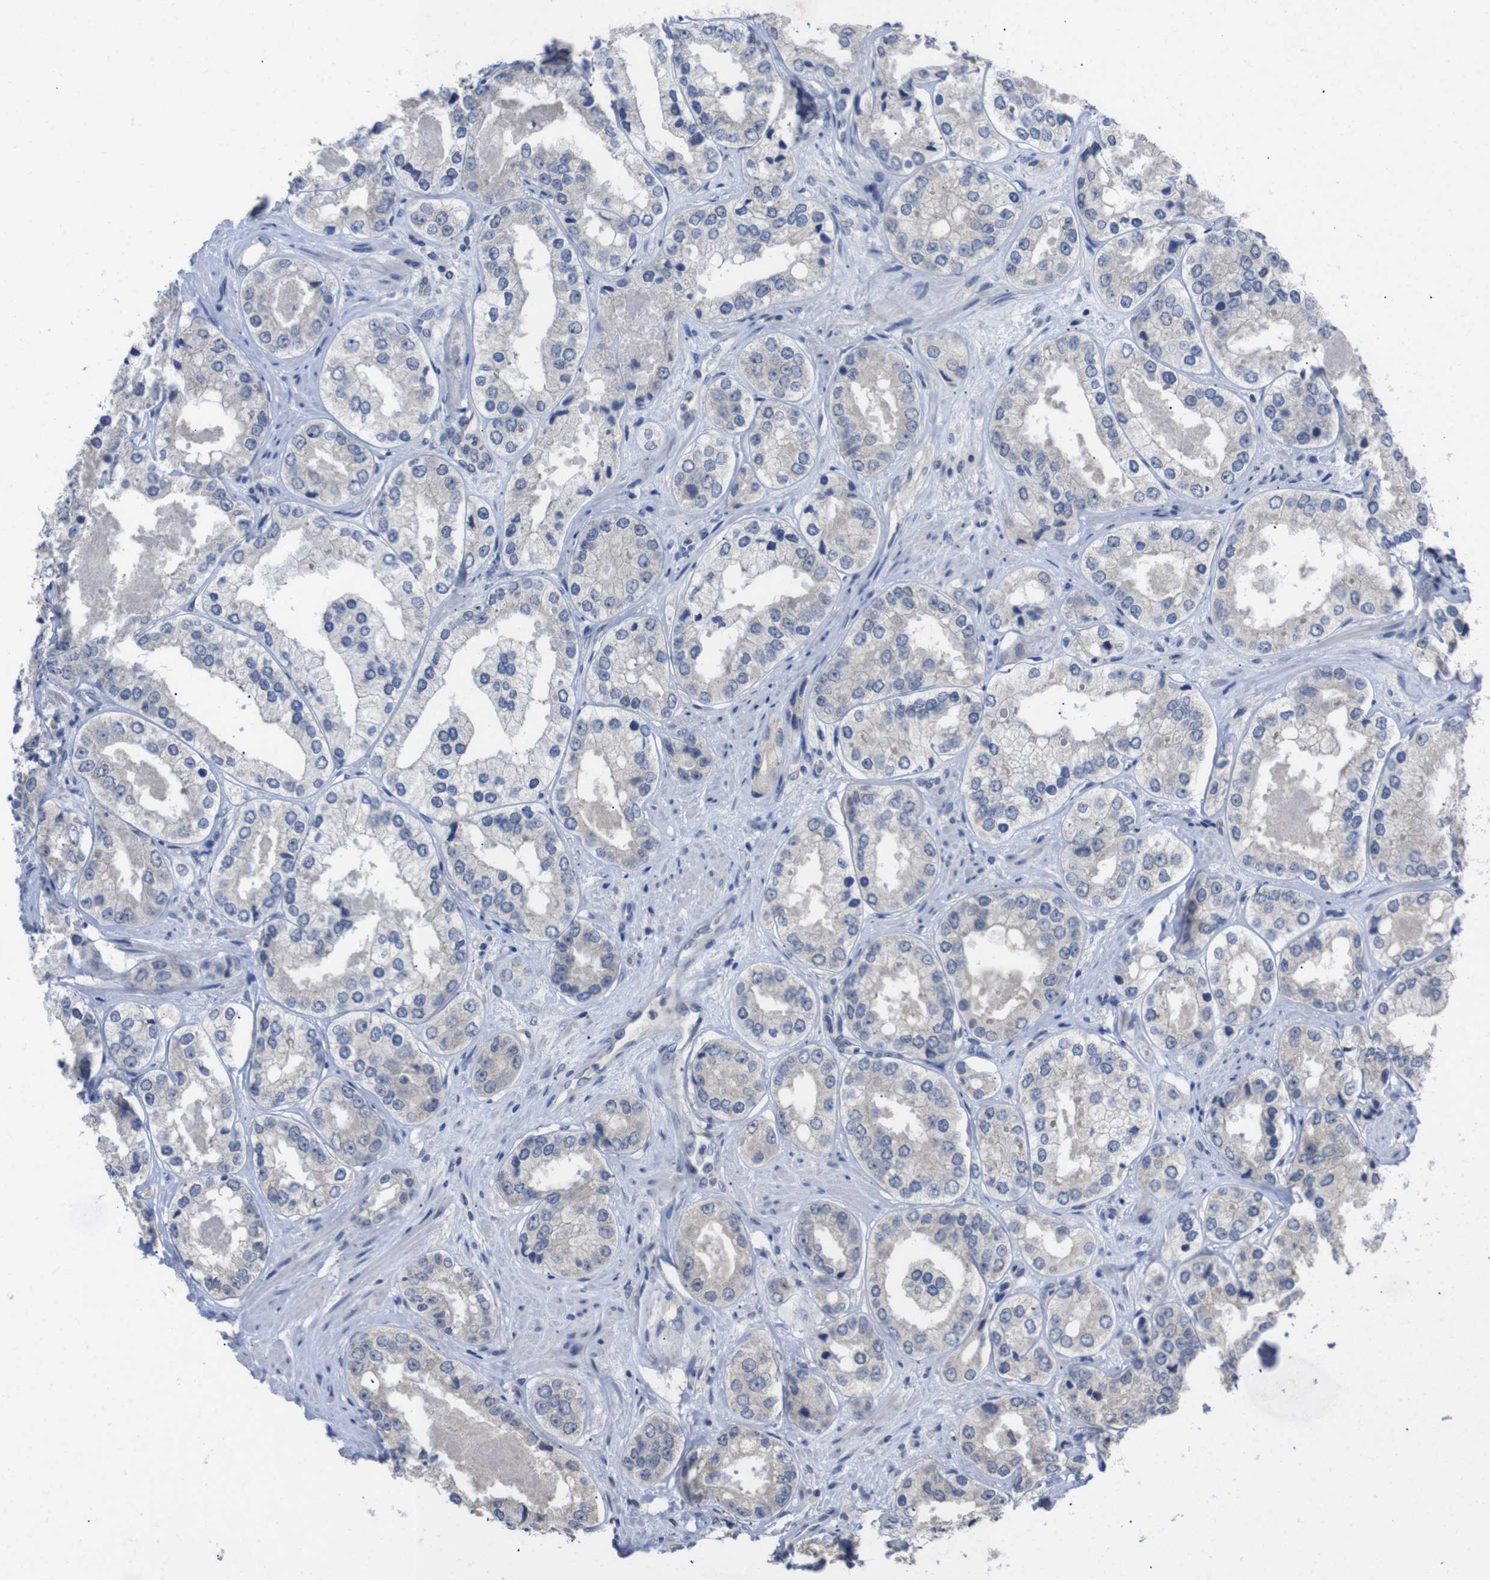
{"staining": {"intensity": "negative", "quantity": "none", "location": "none"}, "tissue": "prostate cancer", "cell_type": "Tumor cells", "image_type": "cancer", "snomed": [{"axis": "morphology", "description": "Adenocarcinoma, High grade"}, {"axis": "topography", "description": "Prostate"}], "caption": "Histopathology image shows no protein expression in tumor cells of prostate adenocarcinoma (high-grade) tissue.", "gene": "HNF1A", "patient": {"sex": "male", "age": 61}}